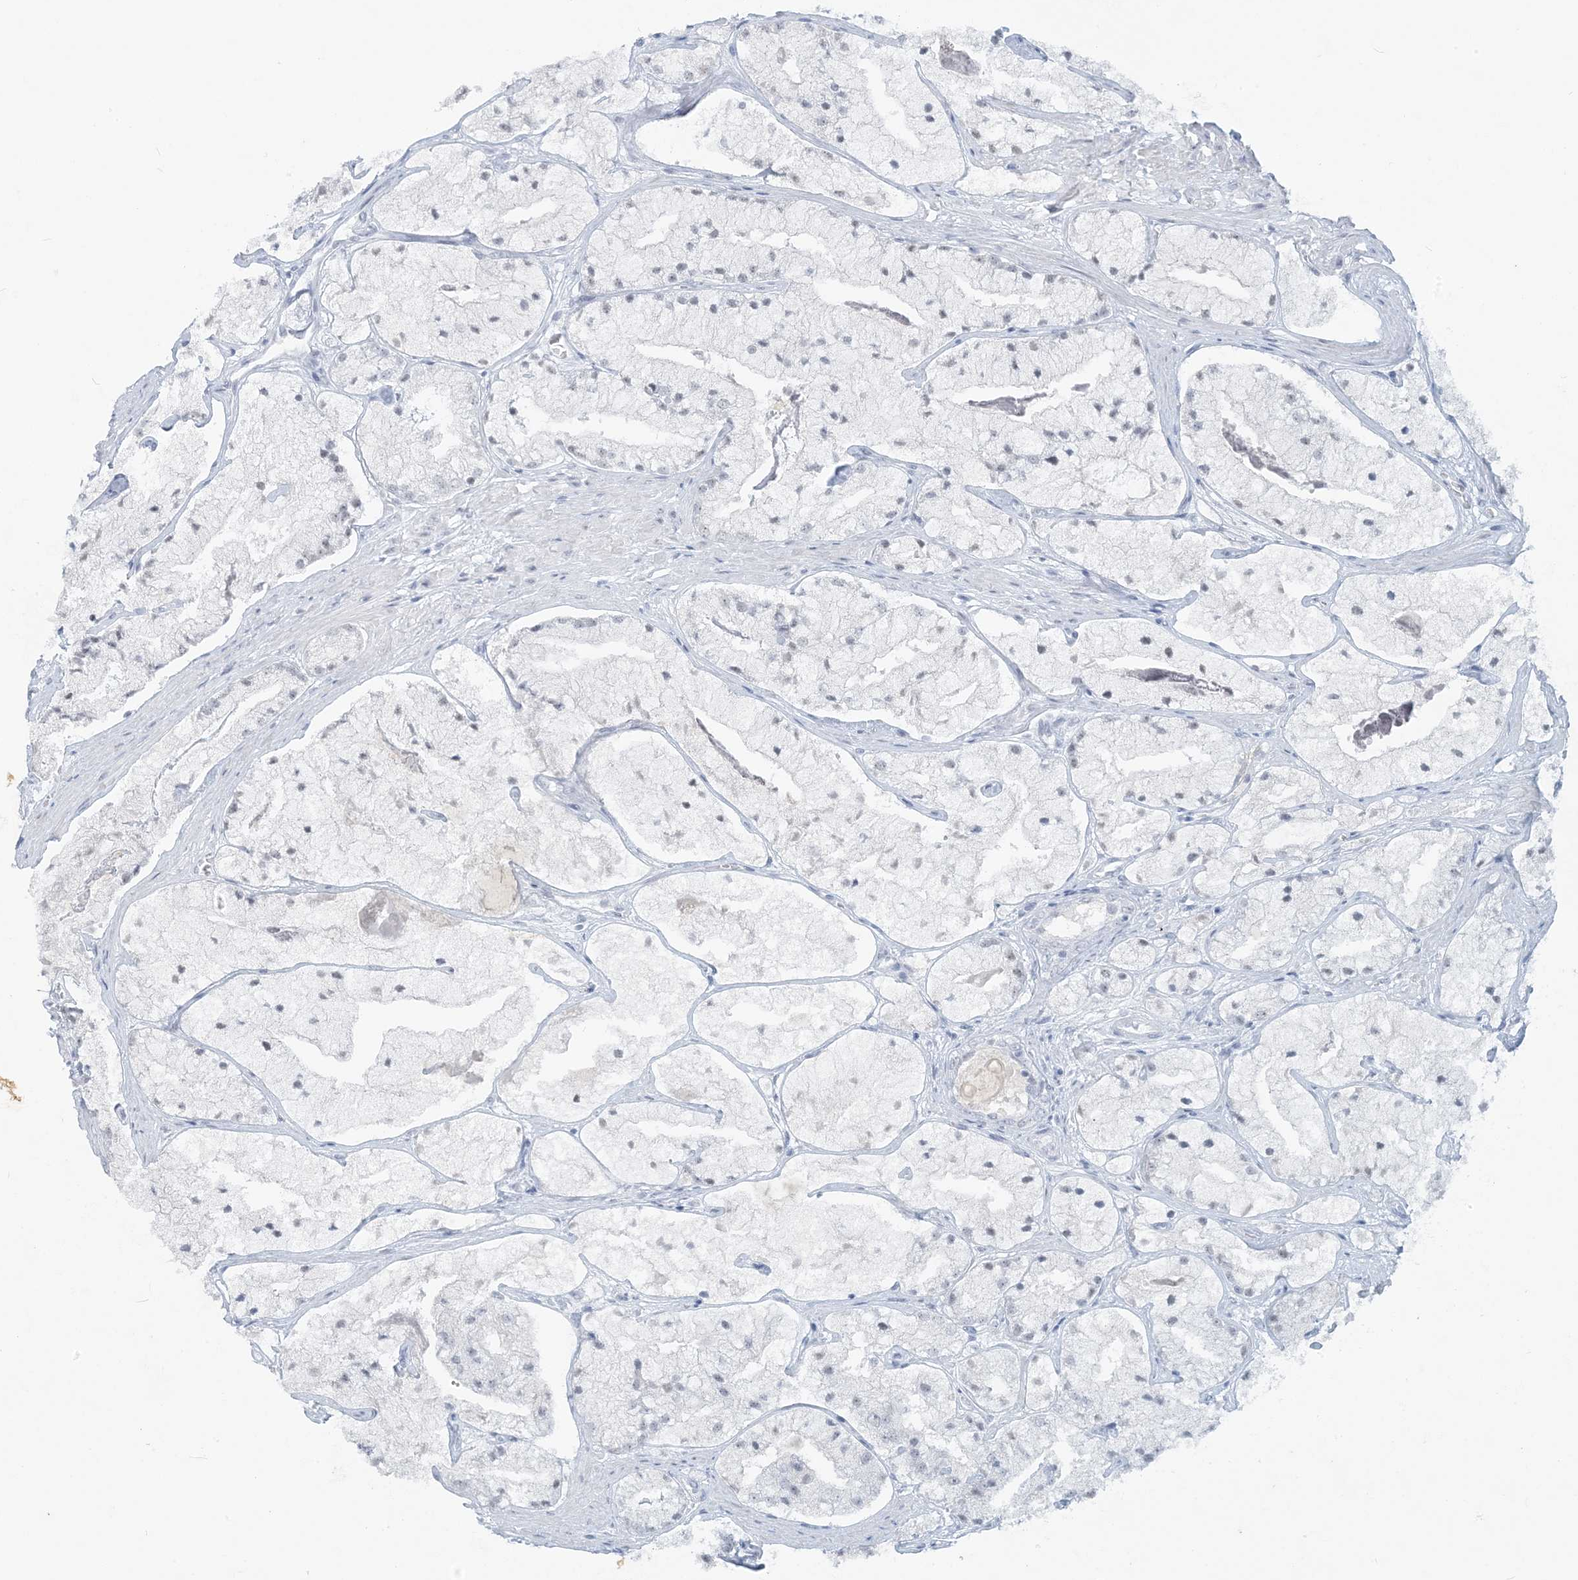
{"staining": {"intensity": "negative", "quantity": "none", "location": "none"}, "tissue": "prostate cancer", "cell_type": "Tumor cells", "image_type": "cancer", "snomed": [{"axis": "morphology", "description": "Adenocarcinoma, High grade"}, {"axis": "topography", "description": "Prostate"}], "caption": "Prostate cancer (adenocarcinoma (high-grade)) was stained to show a protein in brown. There is no significant staining in tumor cells. (DAB (3,3'-diaminobenzidine) immunohistochemistry (IHC), high magnification).", "gene": "SCML1", "patient": {"sex": "male", "age": 50}}